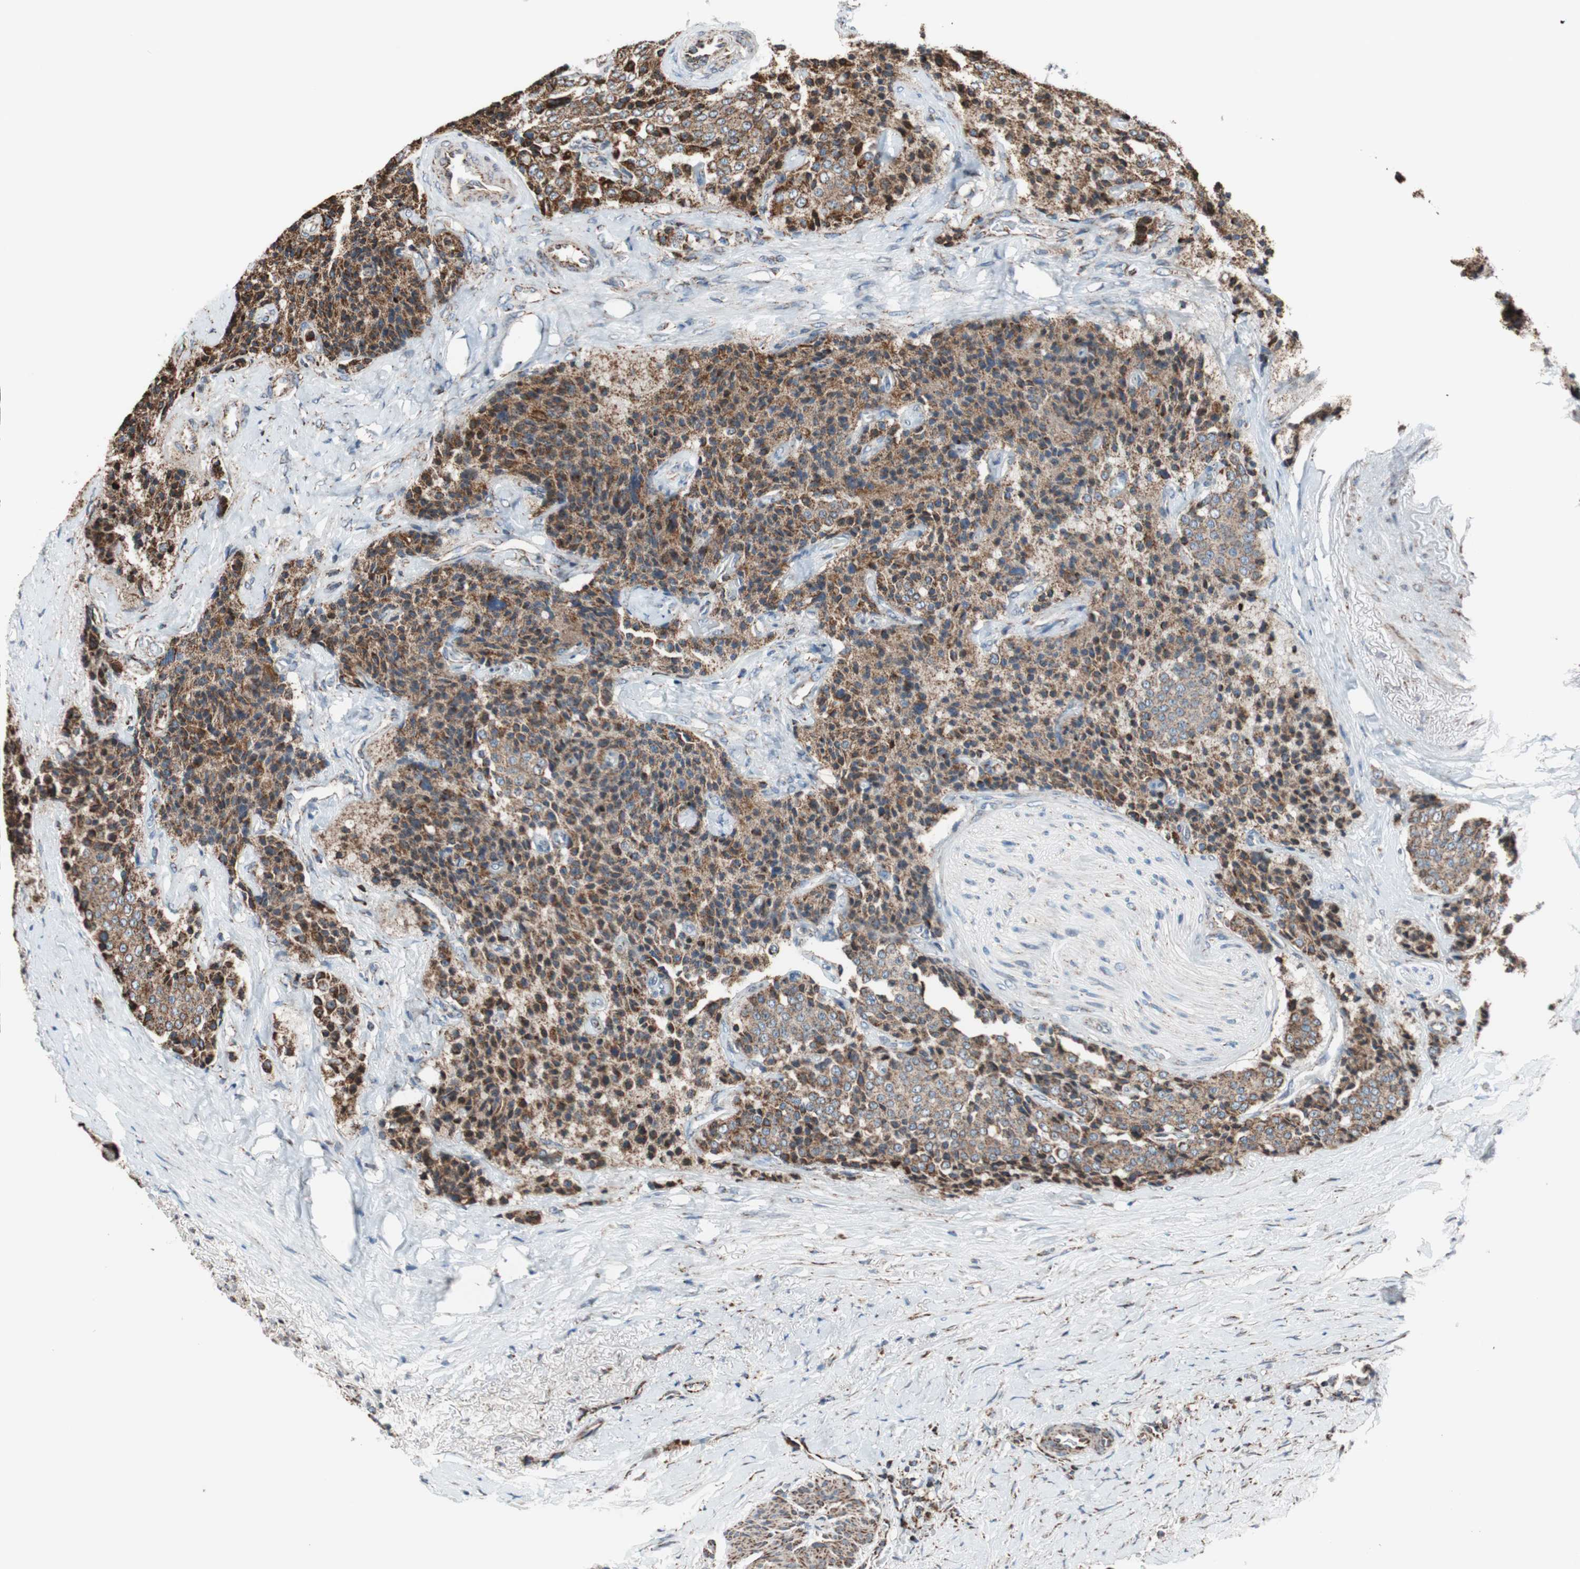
{"staining": {"intensity": "strong", "quantity": ">75%", "location": "cytoplasmic/membranous"}, "tissue": "carcinoid", "cell_type": "Tumor cells", "image_type": "cancer", "snomed": [{"axis": "morphology", "description": "Carcinoid, malignant, NOS"}, {"axis": "topography", "description": "Colon"}], "caption": "Carcinoid stained with immunohistochemistry (IHC) reveals strong cytoplasmic/membranous staining in approximately >75% of tumor cells. The protein is stained brown, and the nuclei are stained in blue (DAB IHC with brightfield microscopy, high magnification).", "gene": "PCSK4", "patient": {"sex": "female", "age": 61}}